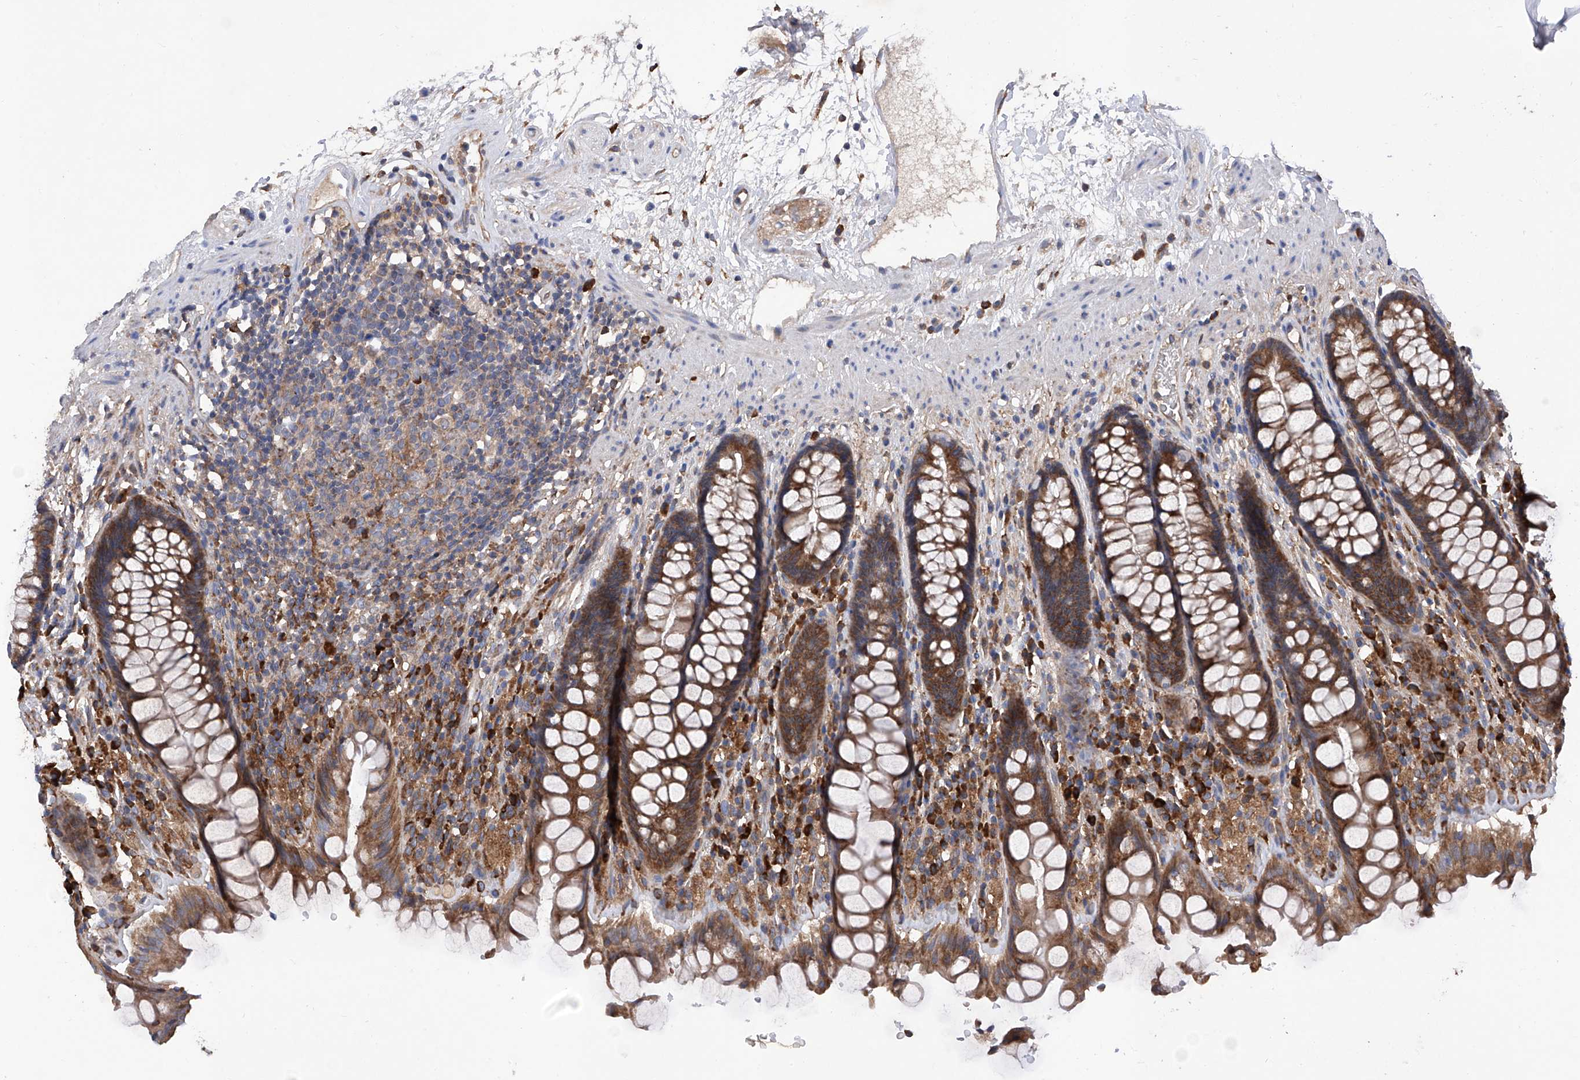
{"staining": {"intensity": "moderate", "quantity": ">75%", "location": "cytoplasmic/membranous"}, "tissue": "rectum", "cell_type": "Glandular cells", "image_type": "normal", "snomed": [{"axis": "morphology", "description": "Normal tissue, NOS"}, {"axis": "topography", "description": "Rectum"}], "caption": "Immunohistochemical staining of benign rectum displays >75% levels of moderate cytoplasmic/membranous protein staining in approximately >75% of glandular cells. The staining was performed using DAB to visualize the protein expression in brown, while the nuclei were stained in blue with hematoxylin (Magnification: 20x).", "gene": "INPP5B", "patient": {"sex": "male", "age": 64}}